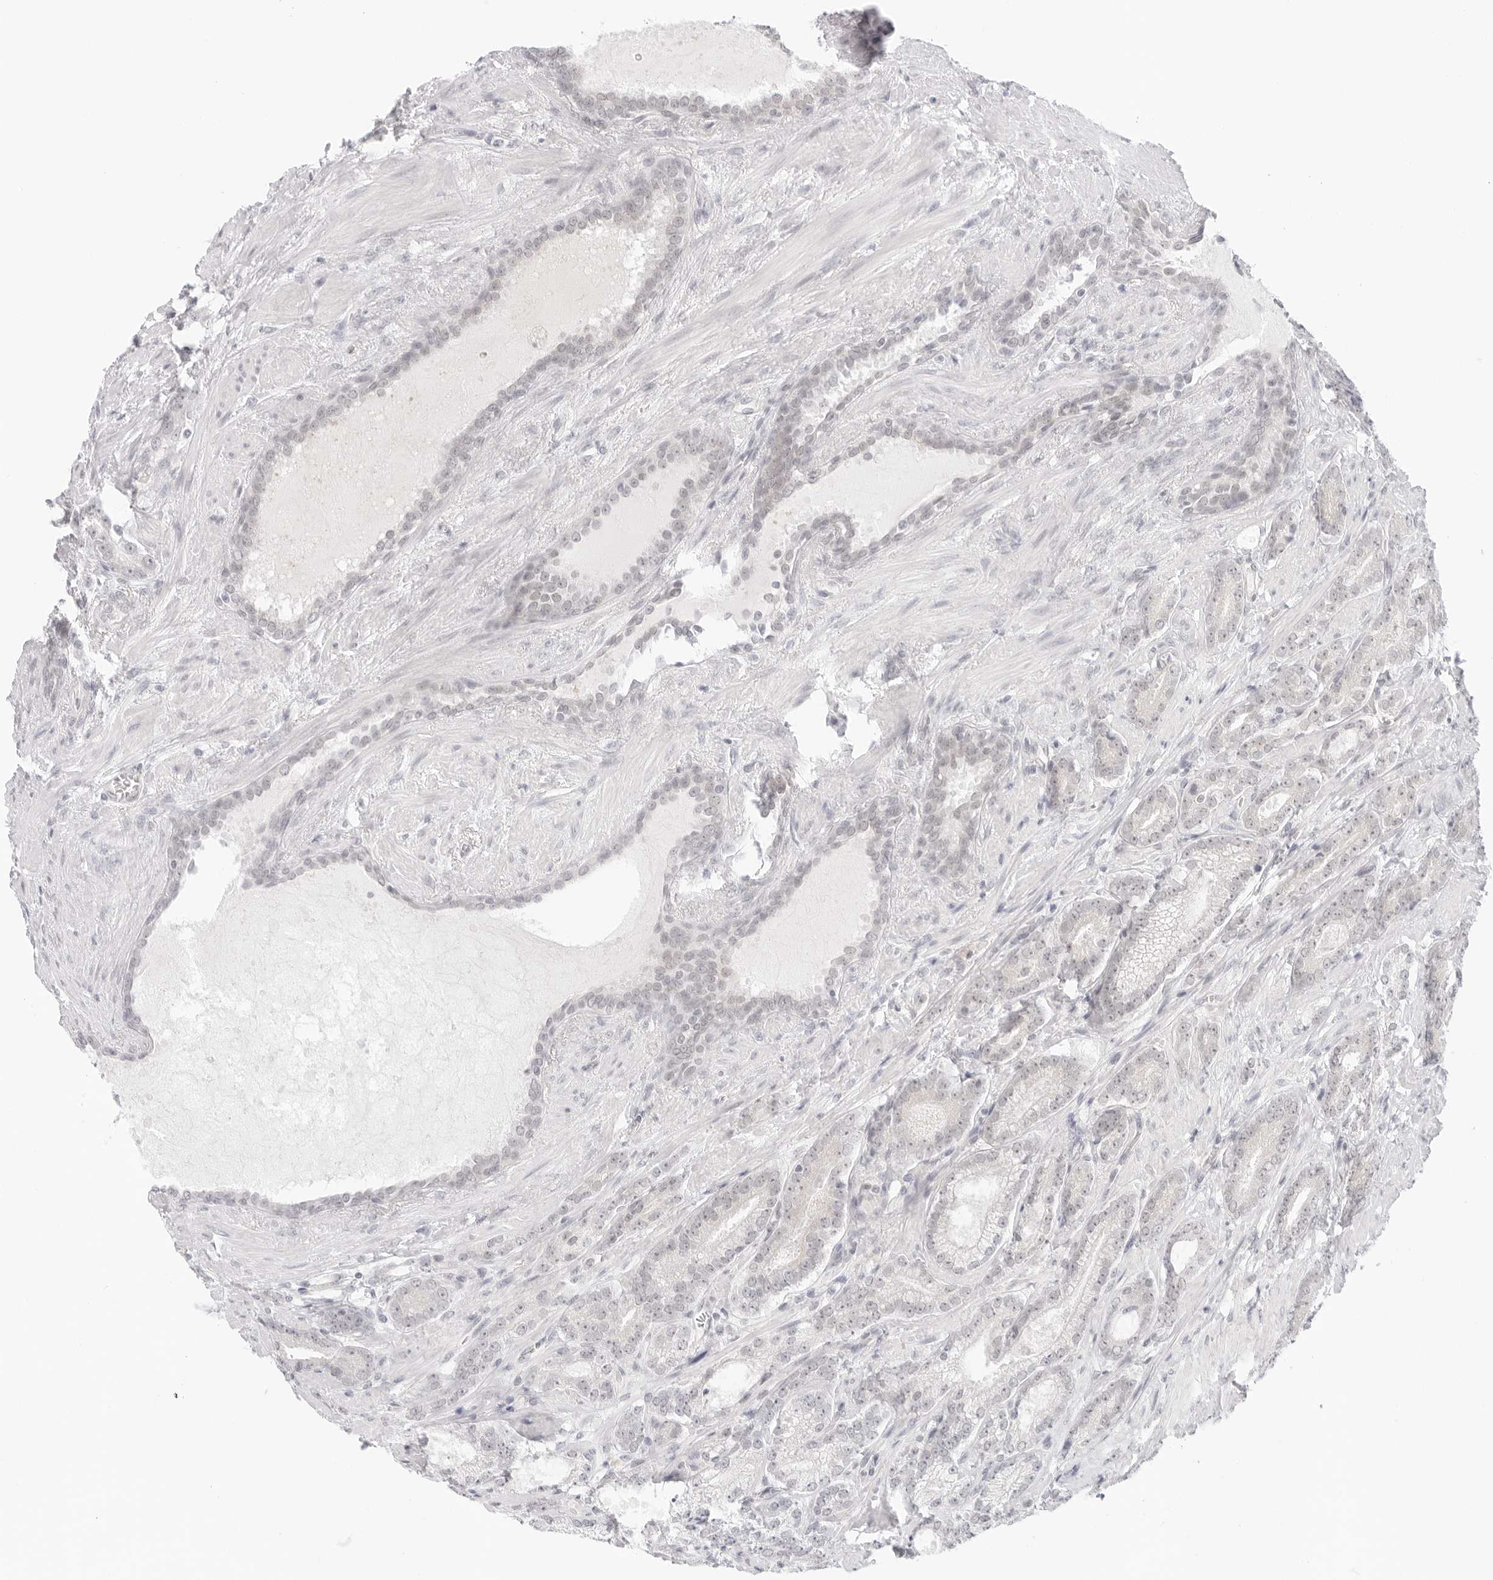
{"staining": {"intensity": "weak", "quantity": "<25%", "location": "nuclear"}, "tissue": "prostate cancer", "cell_type": "Tumor cells", "image_type": "cancer", "snomed": [{"axis": "morphology", "description": "Adenocarcinoma, High grade"}, {"axis": "topography", "description": "Prostate"}], "caption": "High power microscopy histopathology image of an immunohistochemistry histopathology image of prostate cancer (adenocarcinoma (high-grade)), revealing no significant positivity in tumor cells.", "gene": "MED18", "patient": {"sex": "male", "age": 73}}